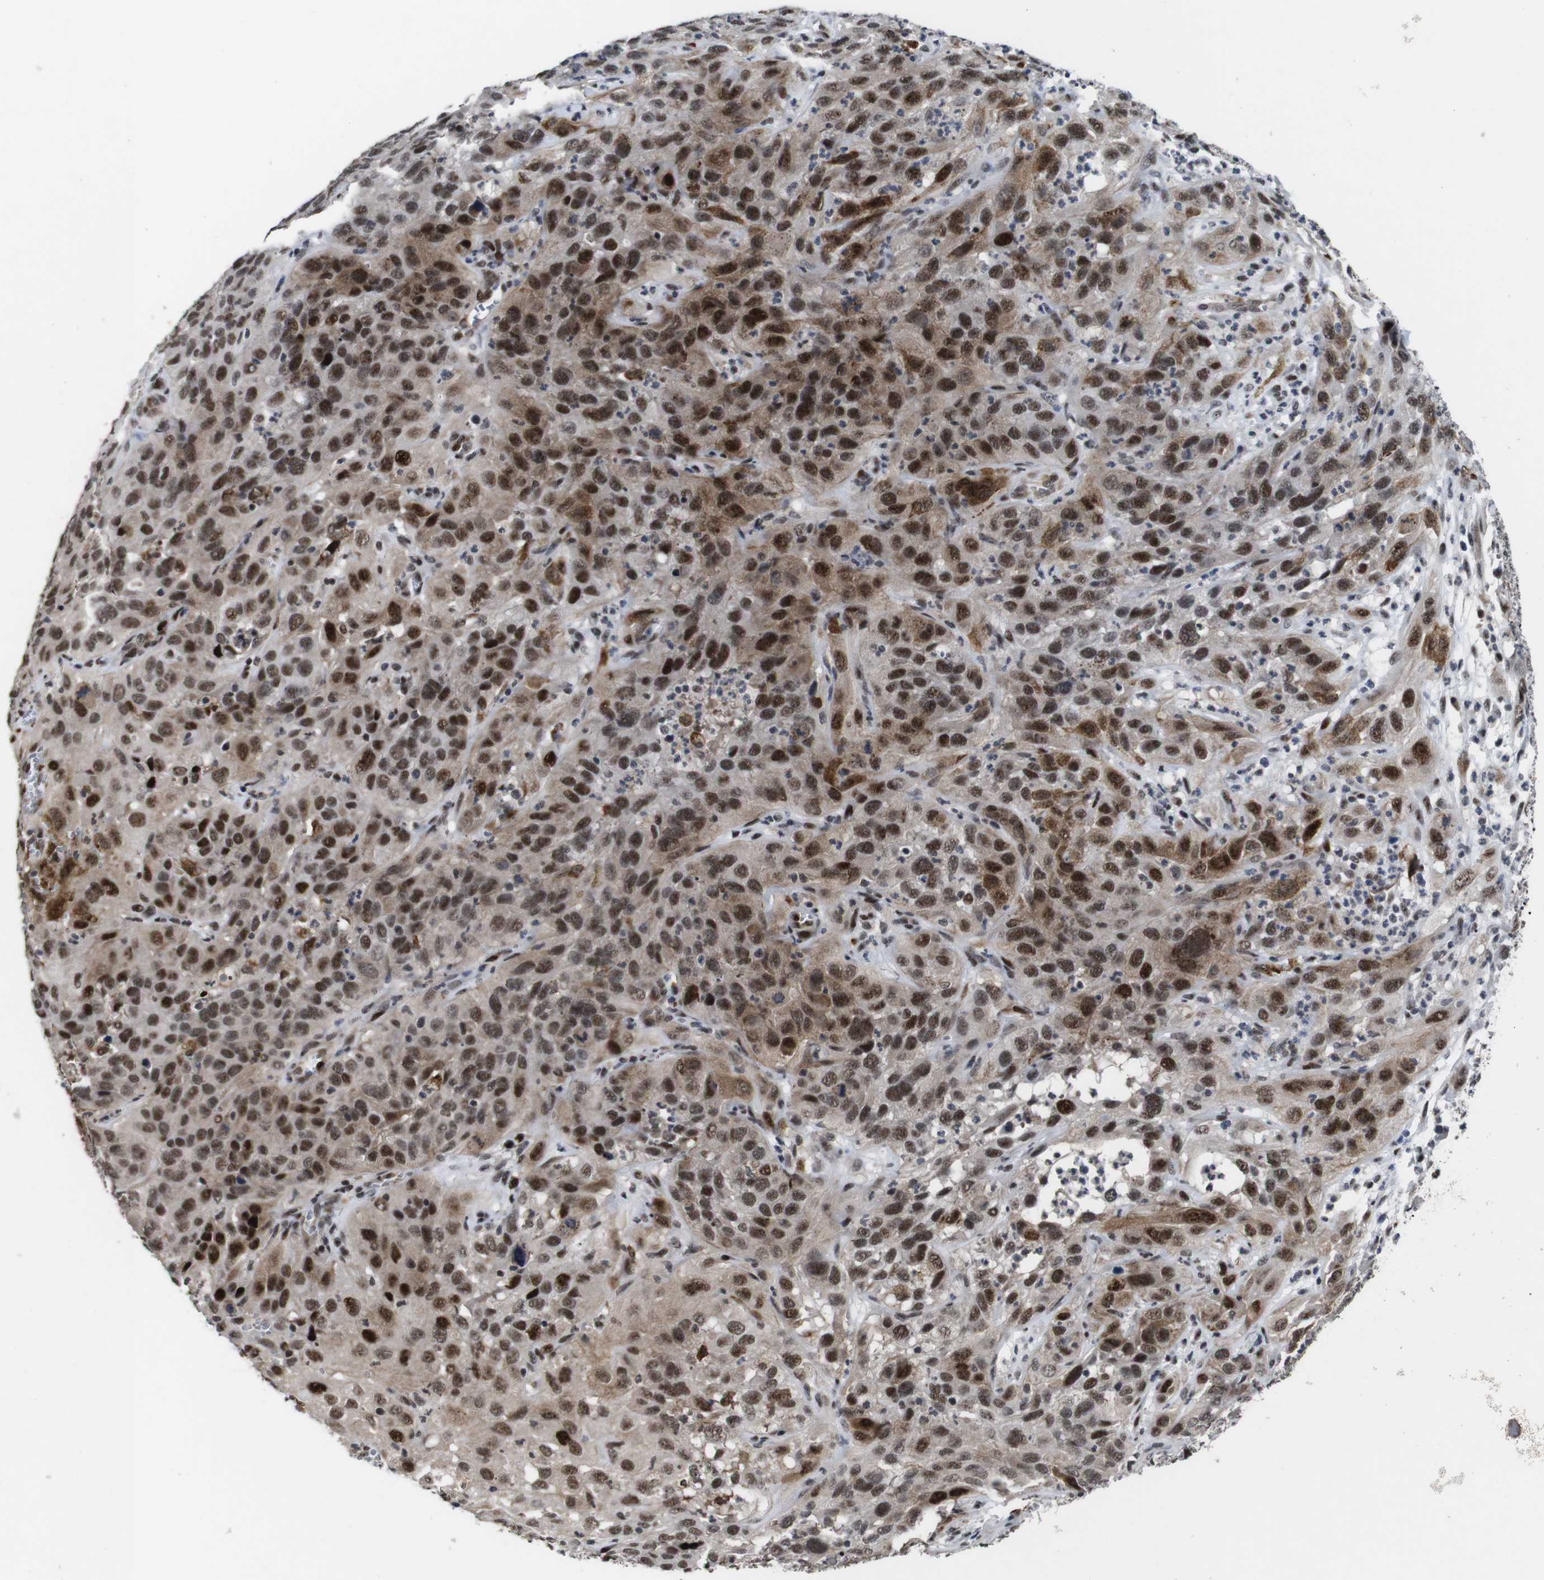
{"staining": {"intensity": "moderate", "quantity": ">75%", "location": "nuclear"}, "tissue": "cervical cancer", "cell_type": "Tumor cells", "image_type": "cancer", "snomed": [{"axis": "morphology", "description": "Squamous cell carcinoma, NOS"}, {"axis": "topography", "description": "Cervix"}], "caption": "About >75% of tumor cells in cervical squamous cell carcinoma display moderate nuclear protein expression as visualized by brown immunohistochemical staining.", "gene": "EIF4G1", "patient": {"sex": "female", "age": 32}}